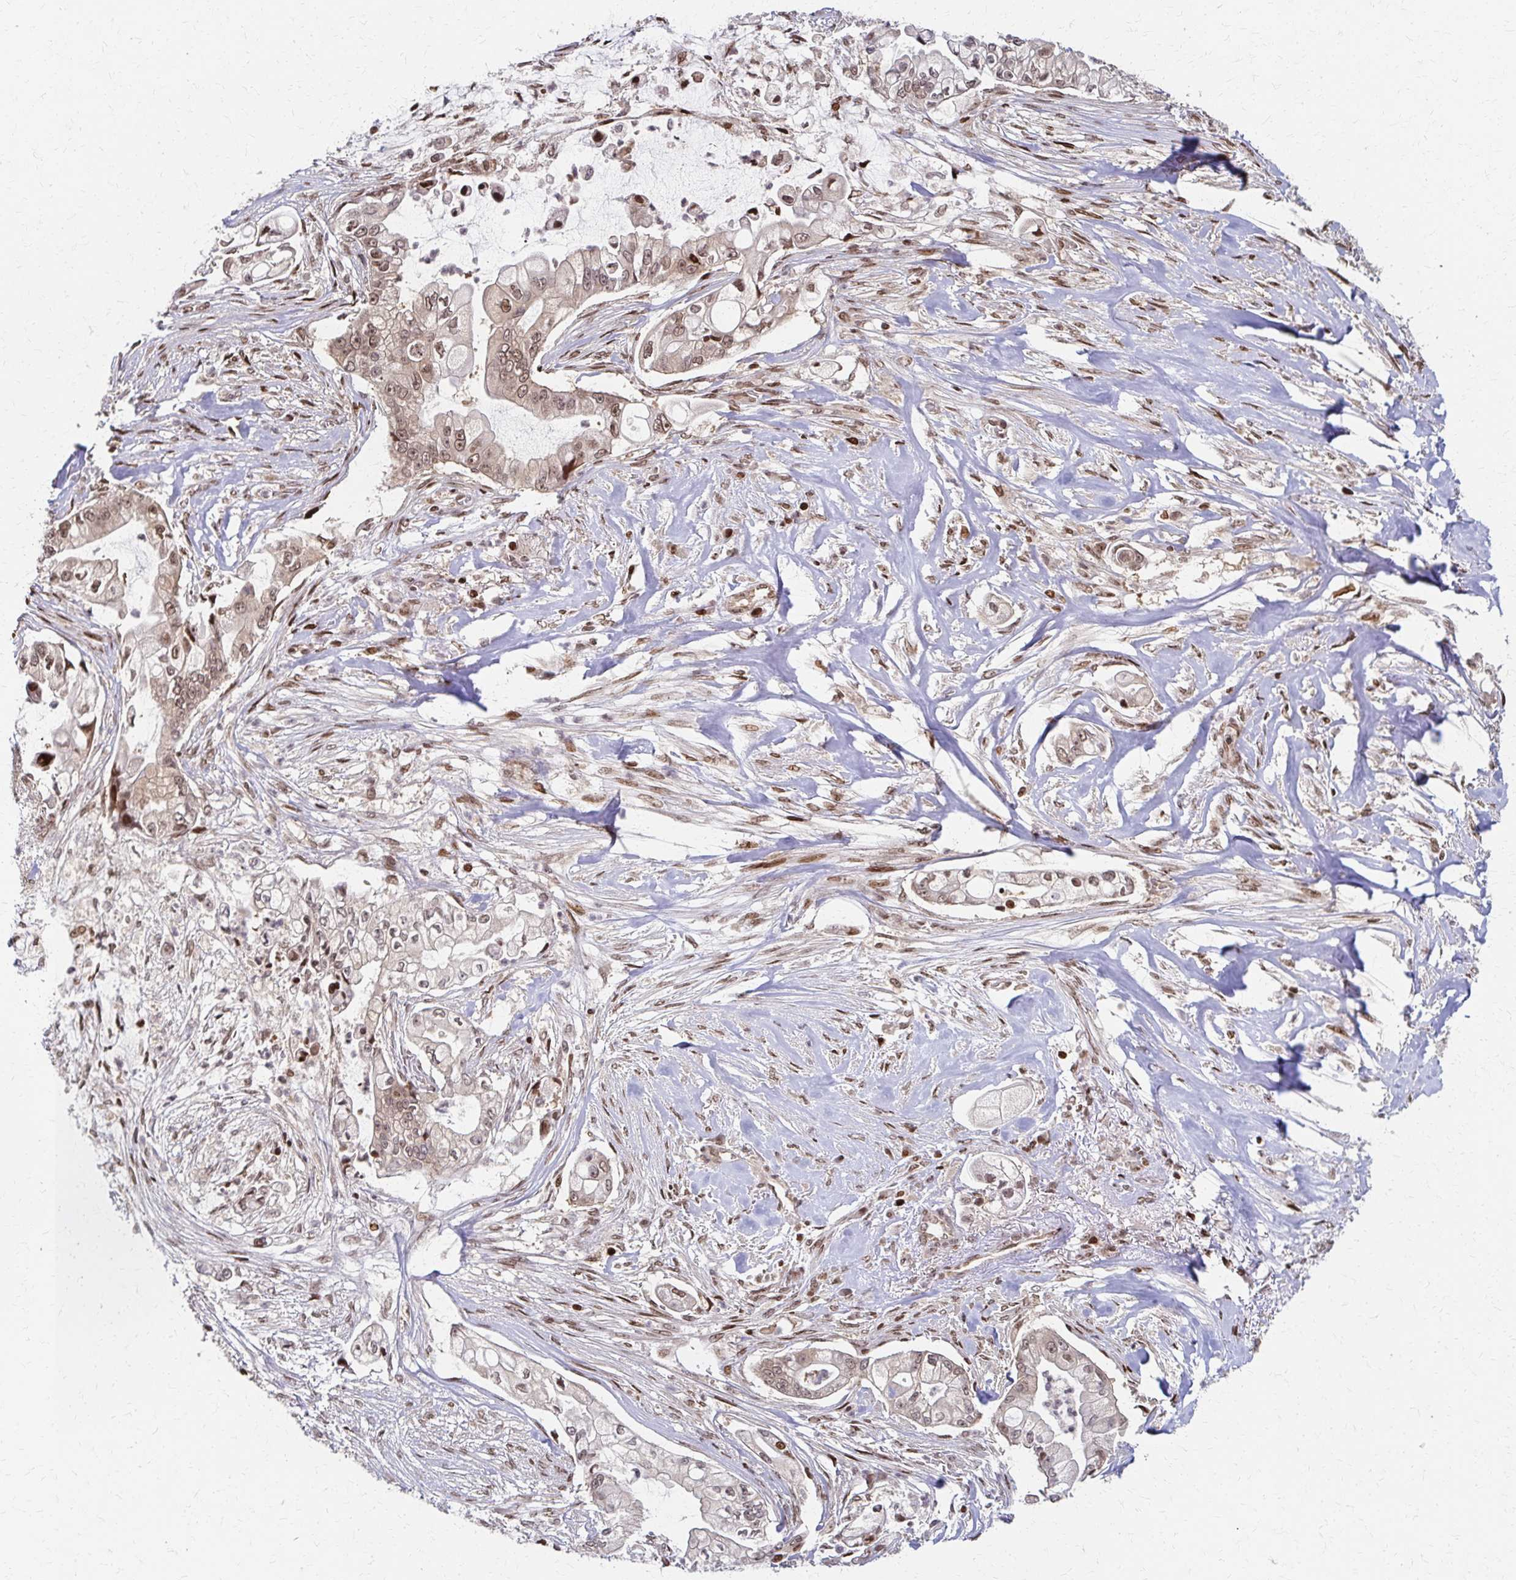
{"staining": {"intensity": "weak", "quantity": "25%-75%", "location": "nuclear"}, "tissue": "pancreatic cancer", "cell_type": "Tumor cells", "image_type": "cancer", "snomed": [{"axis": "morphology", "description": "Adenocarcinoma, NOS"}, {"axis": "topography", "description": "Pancreas"}], "caption": "Pancreatic cancer (adenocarcinoma) stained with a protein marker shows weak staining in tumor cells.", "gene": "PSMD7", "patient": {"sex": "female", "age": 69}}